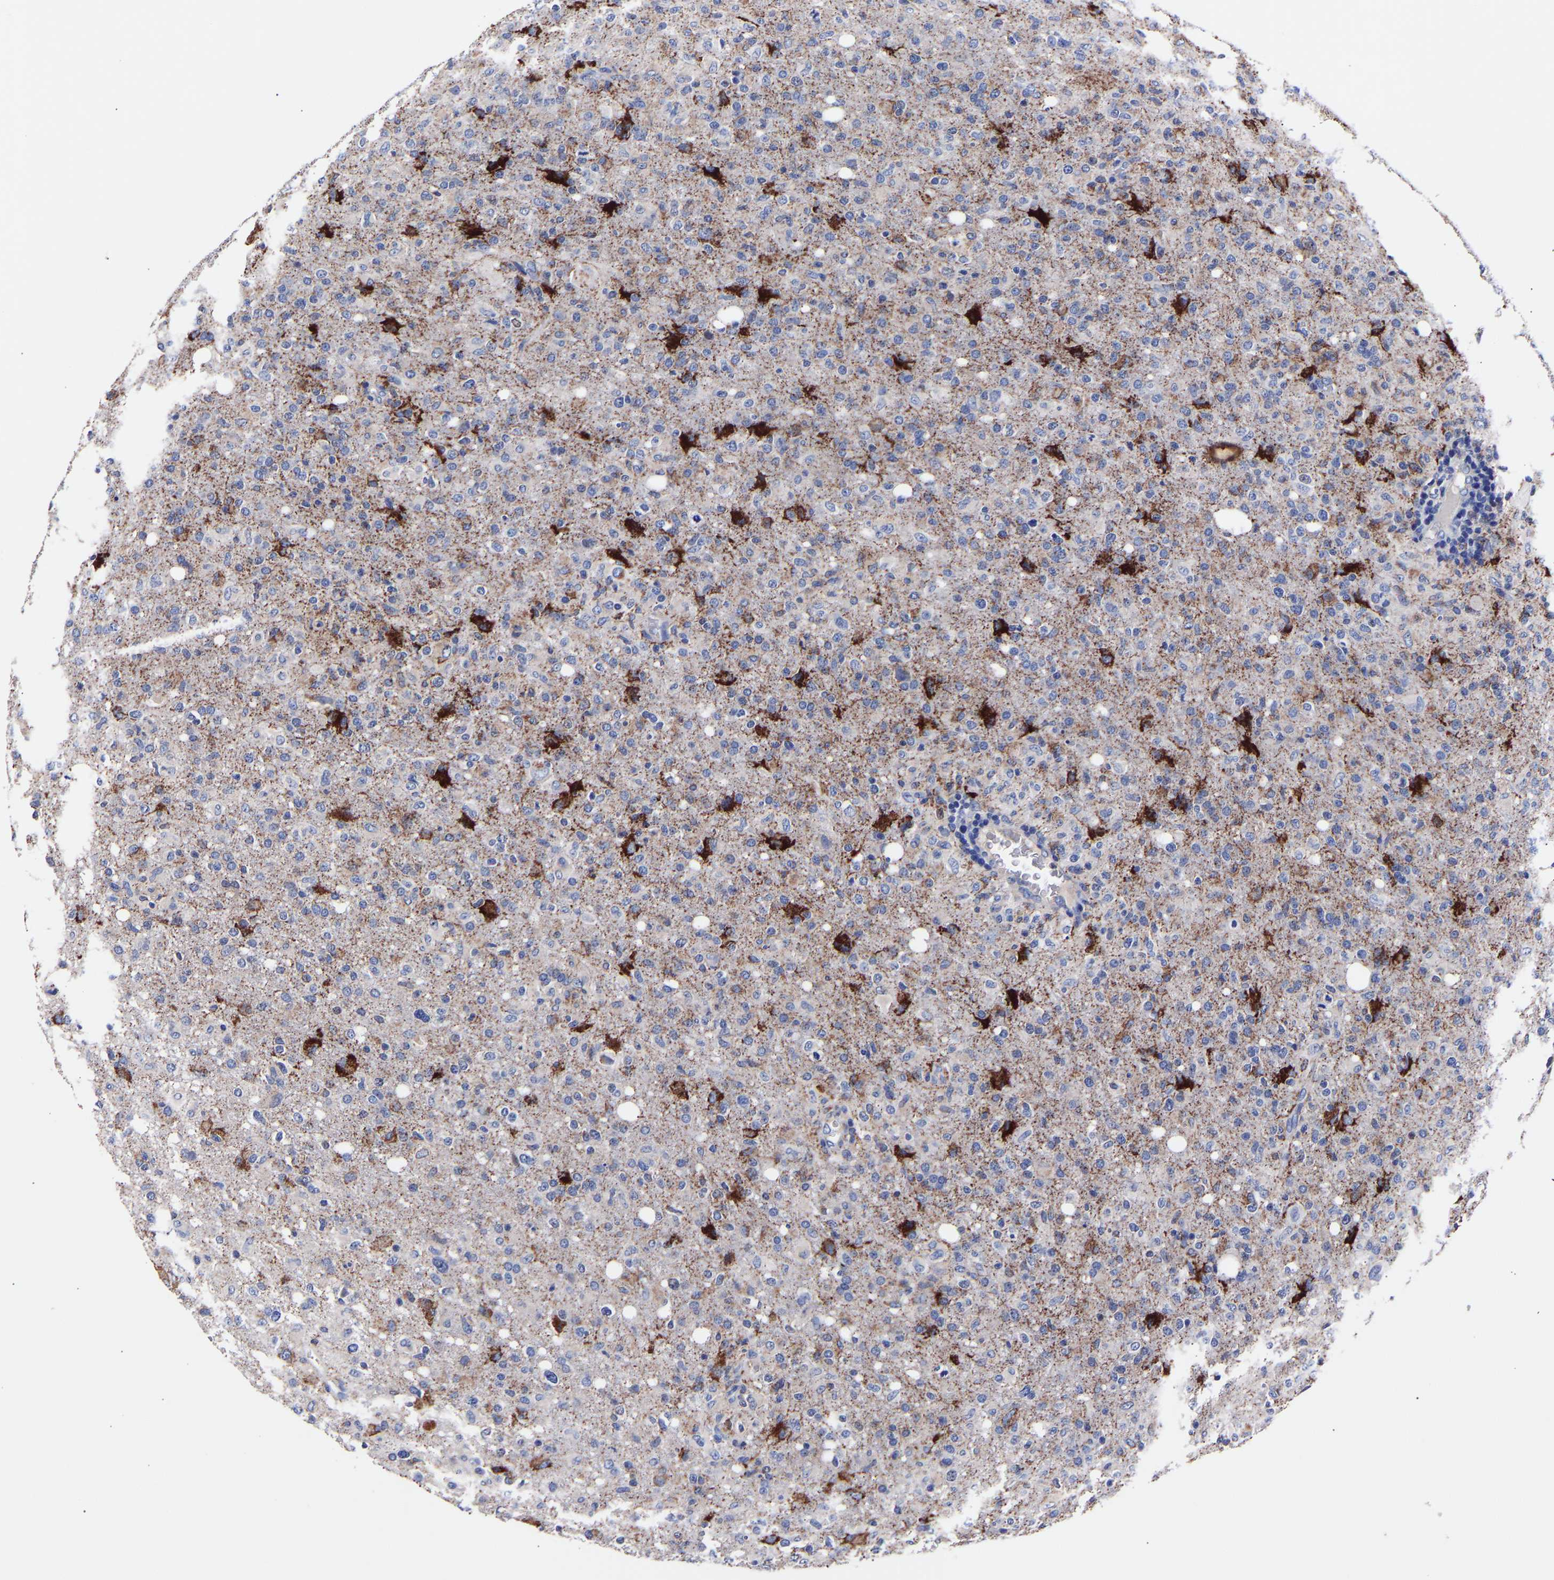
{"staining": {"intensity": "strong", "quantity": "<25%", "location": "cytoplasmic/membranous"}, "tissue": "glioma", "cell_type": "Tumor cells", "image_type": "cancer", "snomed": [{"axis": "morphology", "description": "Glioma, malignant, High grade"}, {"axis": "topography", "description": "Brain"}], "caption": "About <25% of tumor cells in glioma exhibit strong cytoplasmic/membranous protein staining as visualized by brown immunohistochemical staining.", "gene": "SEM1", "patient": {"sex": "female", "age": 57}}